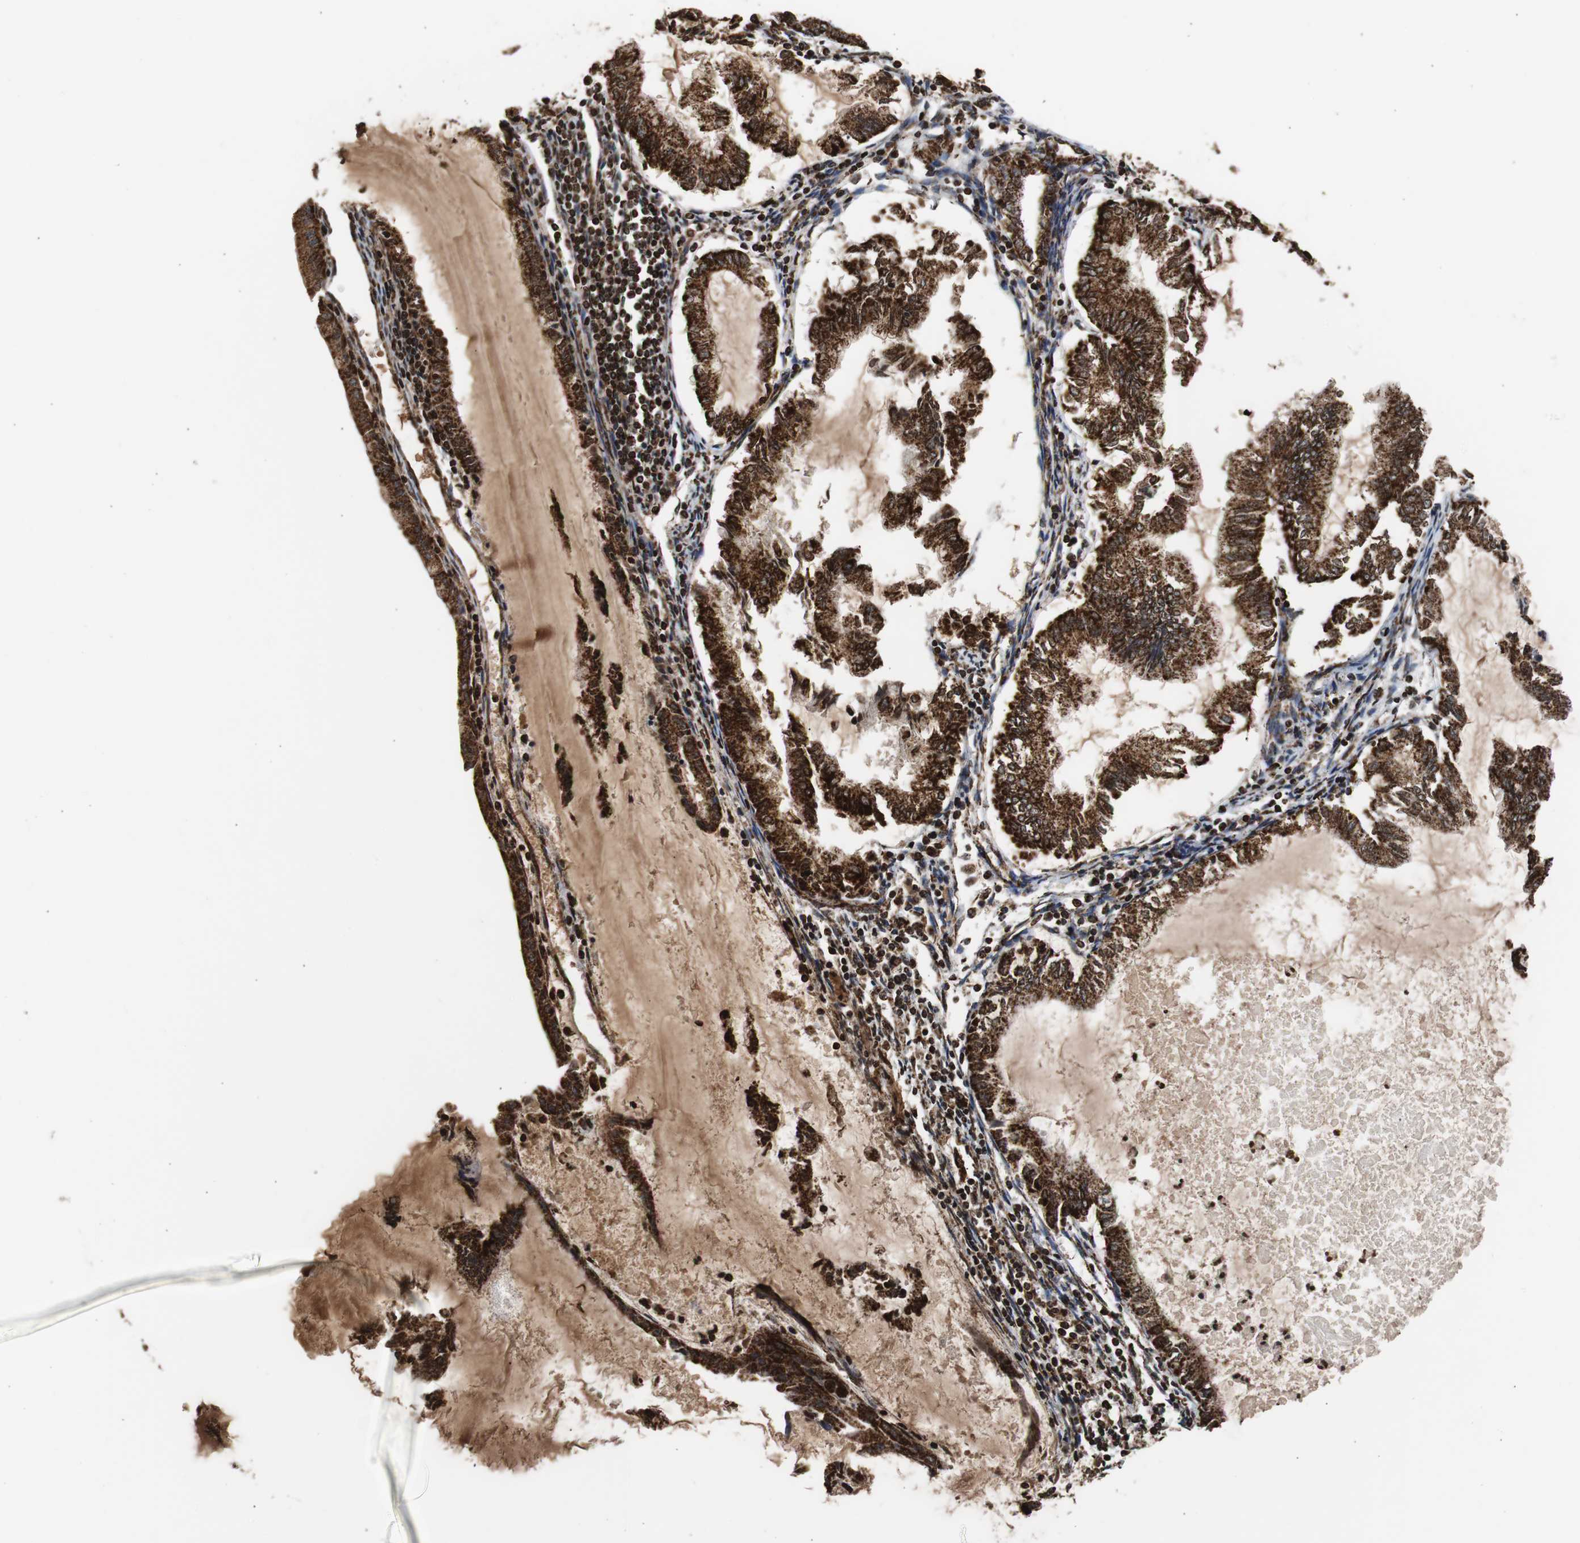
{"staining": {"intensity": "strong", "quantity": ">75%", "location": "cytoplasmic/membranous"}, "tissue": "endometrial cancer", "cell_type": "Tumor cells", "image_type": "cancer", "snomed": [{"axis": "morphology", "description": "Adenocarcinoma, NOS"}, {"axis": "topography", "description": "Endometrium"}], "caption": "Human endometrial cancer (adenocarcinoma) stained with a brown dye demonstrates strong cytoplasmic/membranous positive positivity in approximately >75% of tumor cells.", "gene": "HSPA9", "patient": {"sex": "female", "age": 86}}